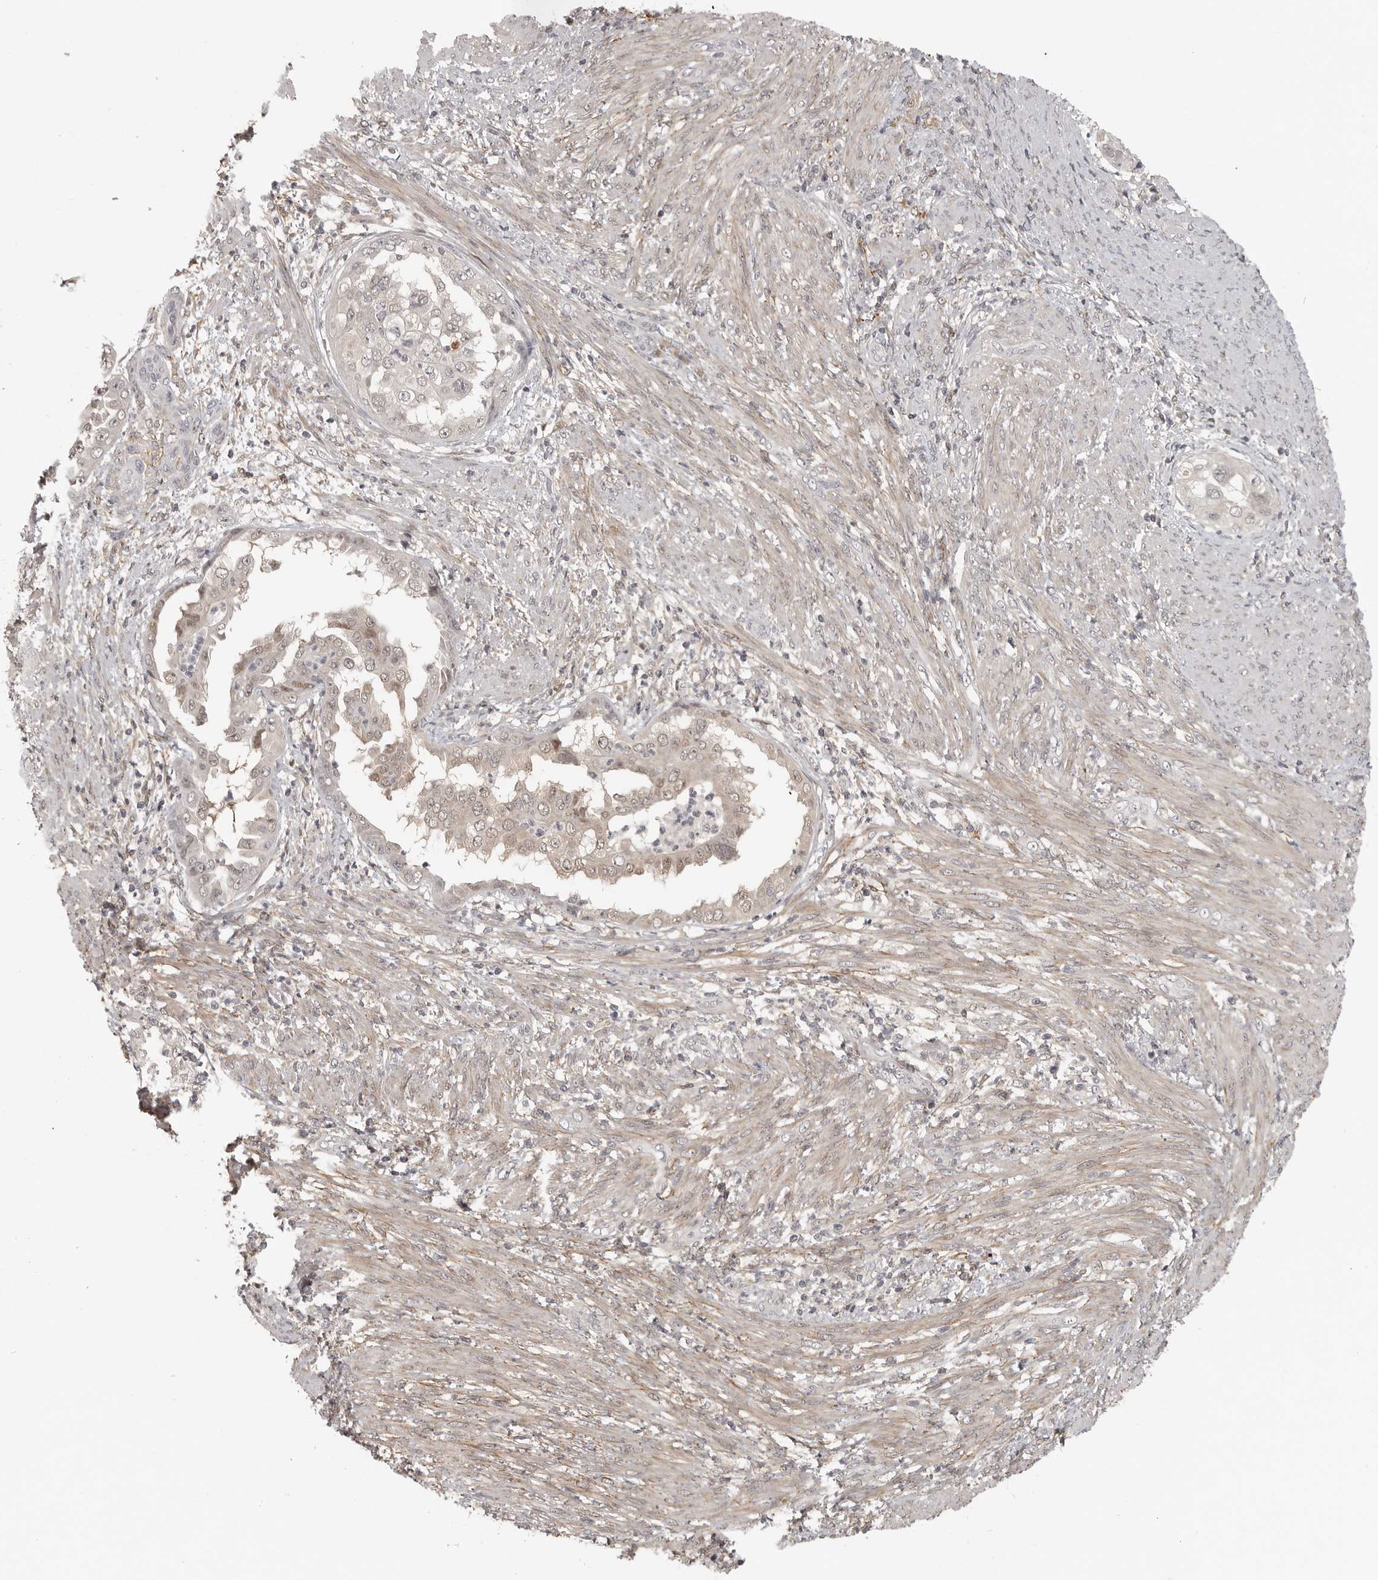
{"staining": {"intensity": "weak", "quantity": ">75%", "location": "cytoplasmic/membranous,nuclear"}, "tissue": "endometrial cancer", "cell_type": "Tumor cells", "image_type": "cancer", "snomed": [{"axis": "morphology", "description": "Adenocarcinoma, NOS"}, {"axis": "topography", "description": "Endometrium"}], "caption": "Protein expression analysis of human endometrial cancer reveals weak cytoplasmic/membranous and nuclear positivity in approximately >75% of tumor cells.", "gene": "UROD", "patient": {"sex": "female", "age": 85}}